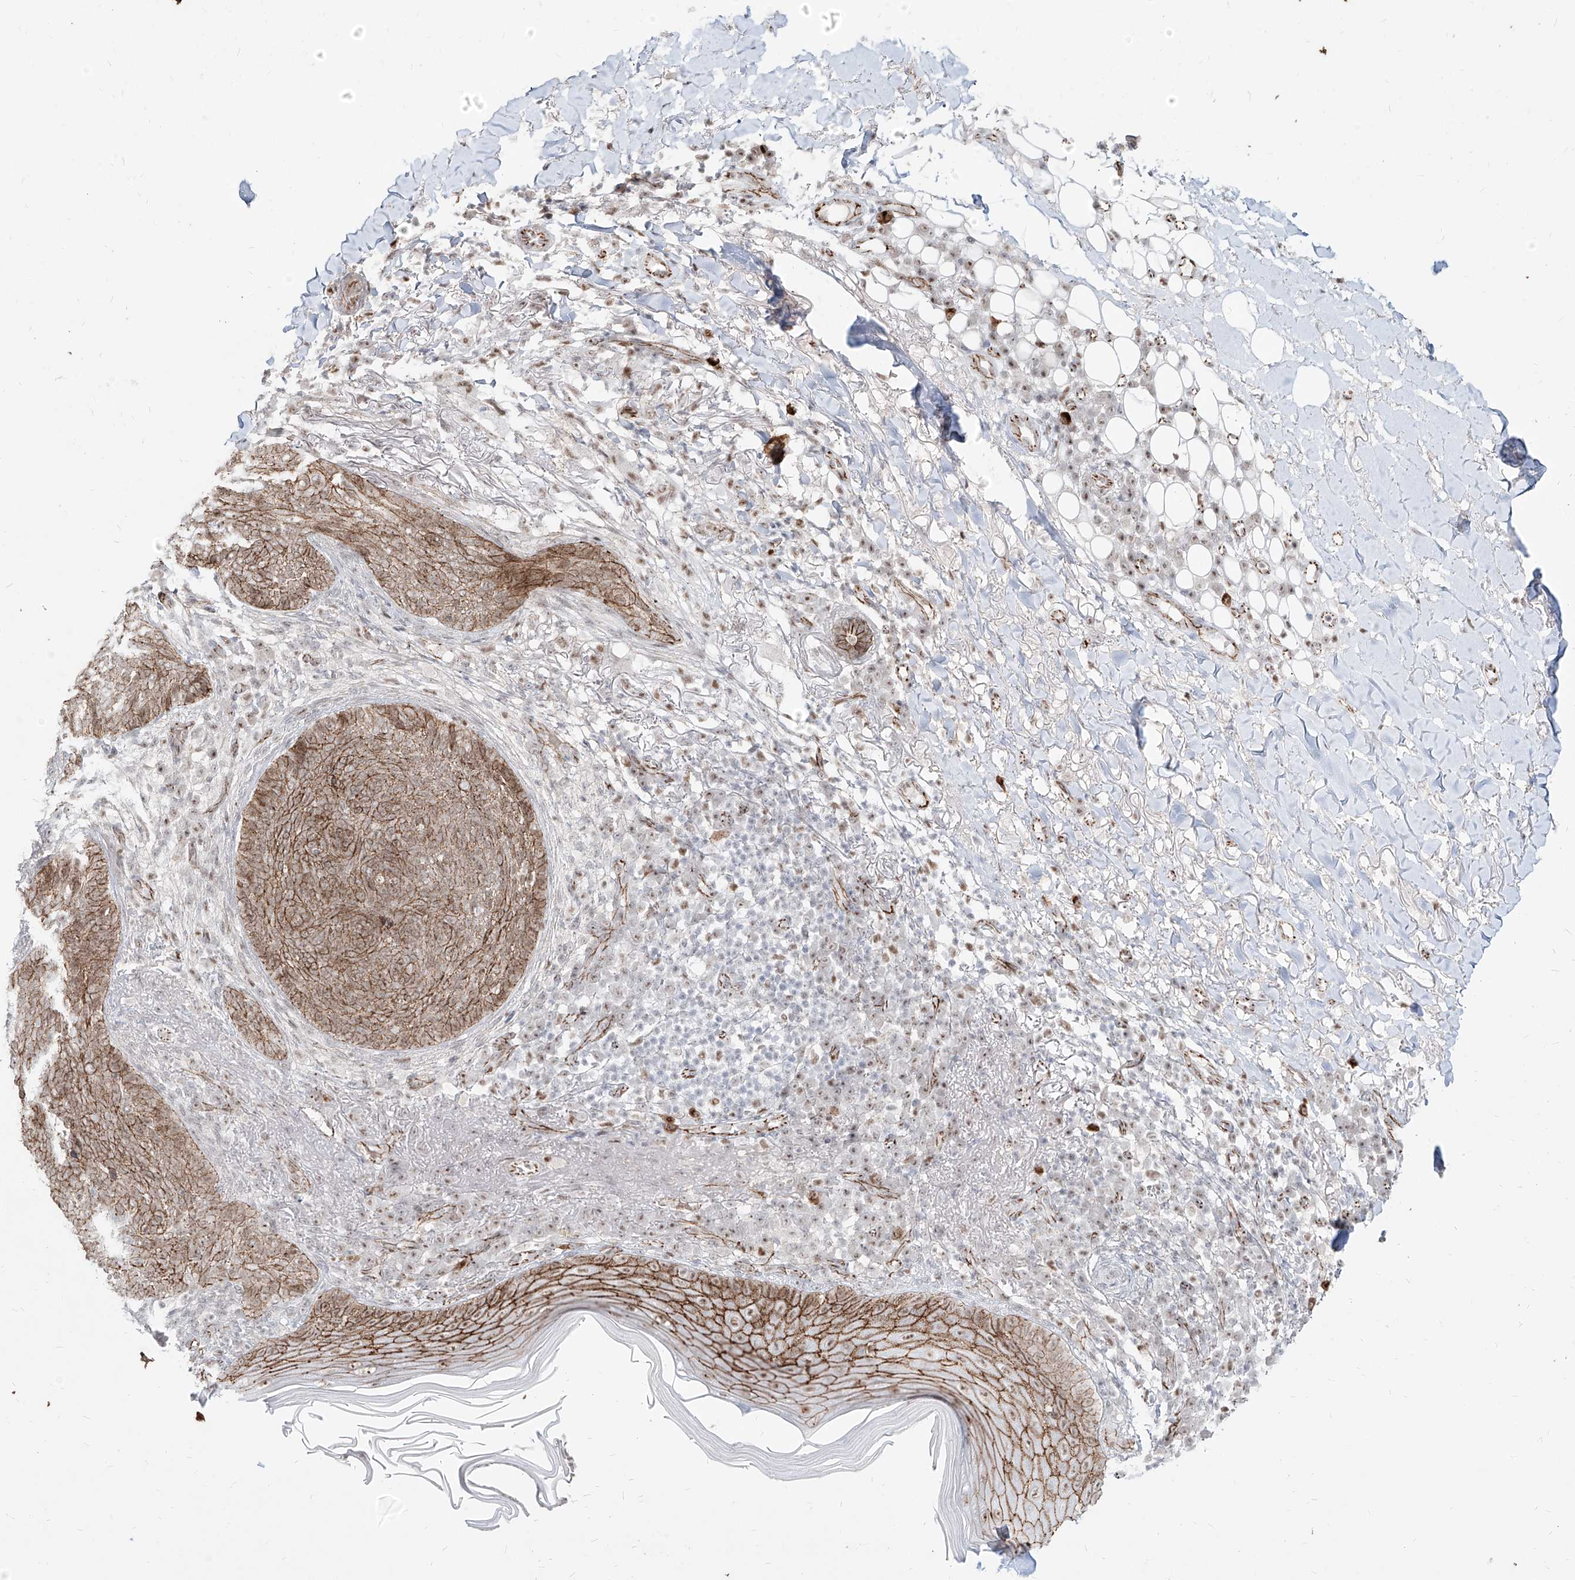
{"staining": {"intensity": "moderate", "quantity": ">75%", "location": "cytoplasmic/membranous"}, "tissue": "skin cancer", "cell_type": "Tumor cells", "image_type": "cancer", "snomed": [{"axis": "morphology", "description": "Basal cell carcinoma"}, {"axis": "topography", "description": "Skin"}], "caption": "Protein staining by IHC shows moderate cytoplasmic/membranous positivity in approximately >75% of tumor cells in skin cancer (basal cell carcinoma). Nuclei are stained in blue.", "gene": "ZNF710", "patient": {"sex": "male", "age": 85}}